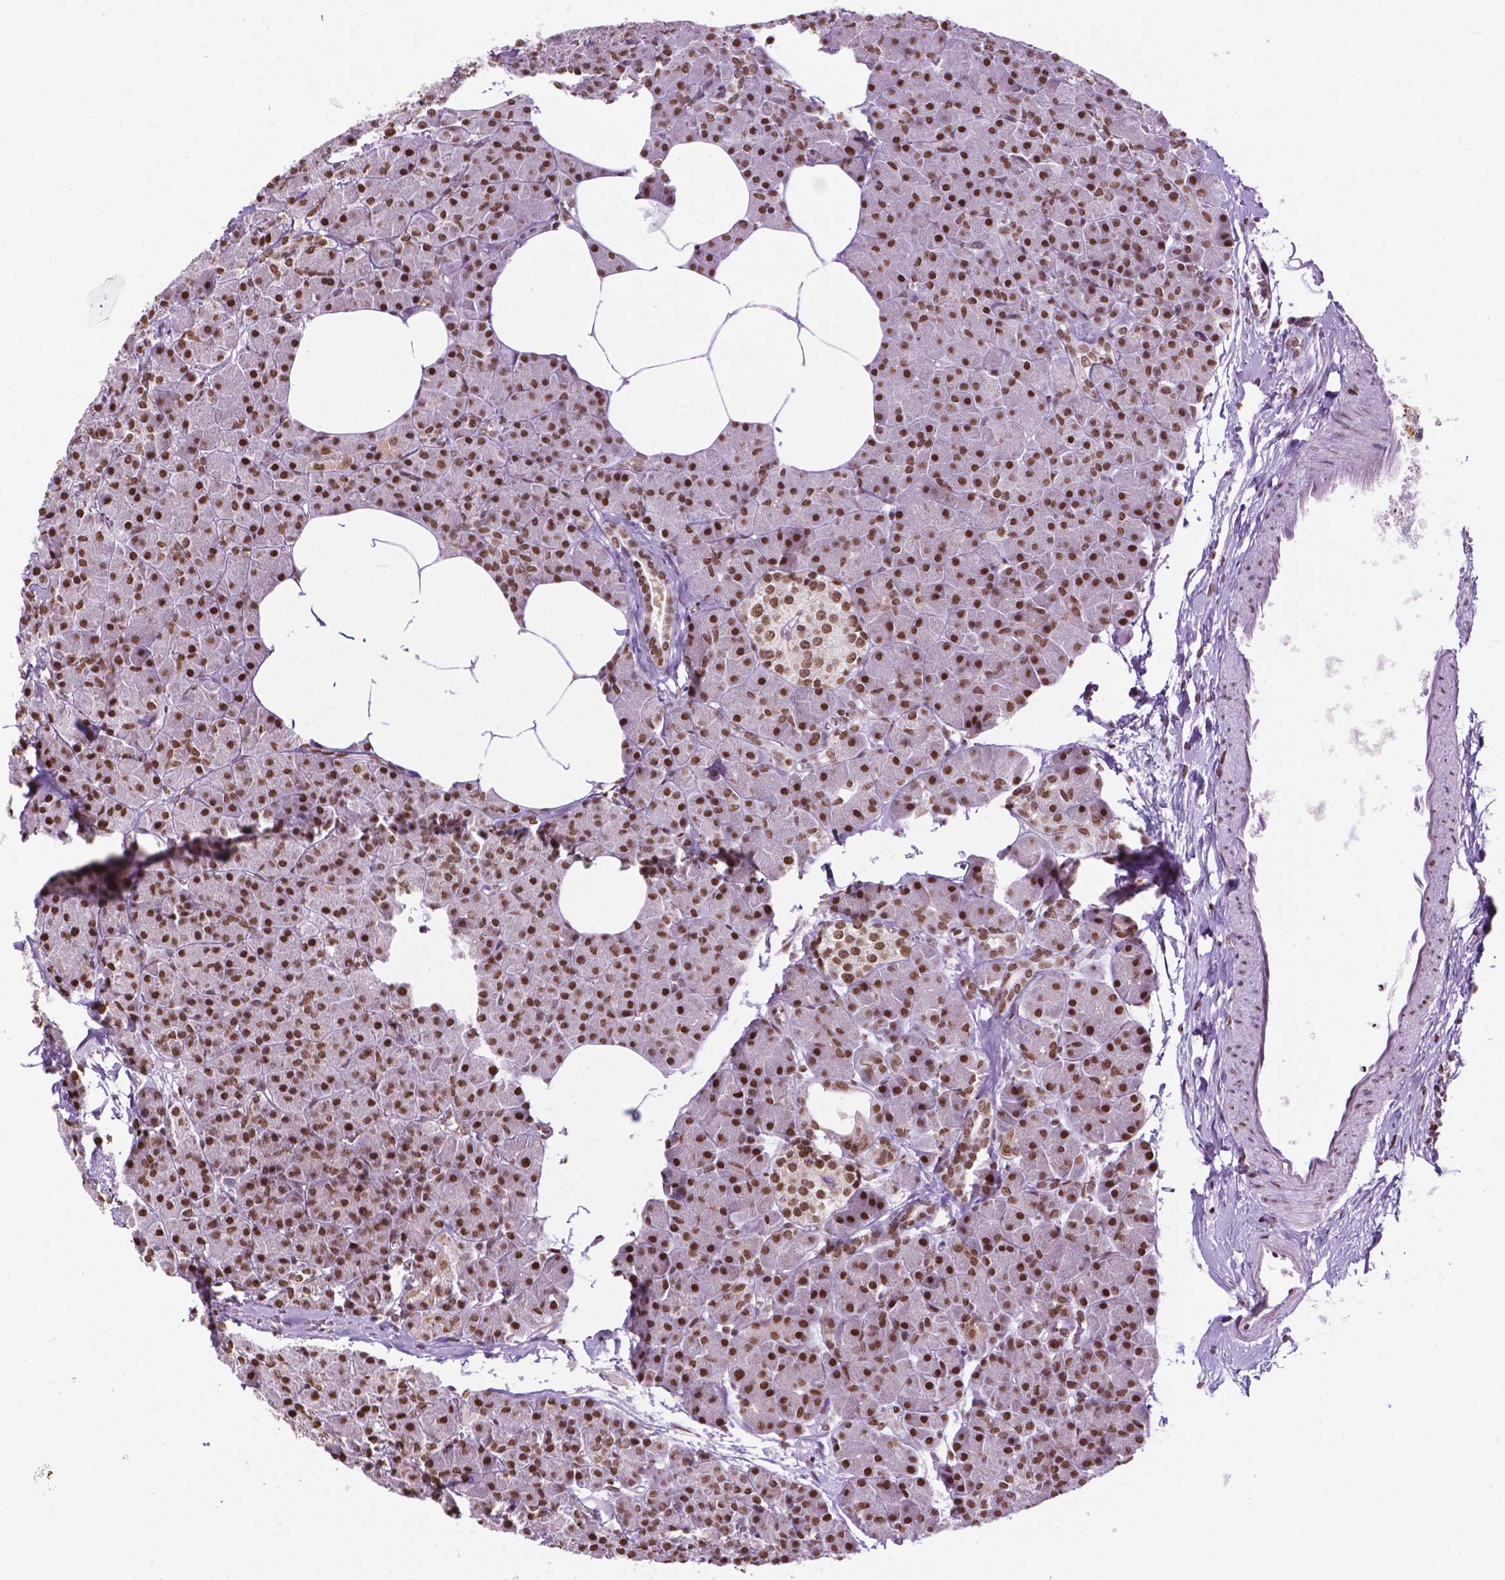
{"staining": {"intensity": "strong", "quantity": ">75%", "location": "nuclear"}, "tissue": "pancreas", "cell_type": "Exocrine glandular cells", "image_type": "normal", "snomed": [{"axis": "morphology", "description": "Normal tissue, NOS"}, {"axis": "topography", "description": "Pancreas"}], "caption": "Benign pancreas shows strong nuclear expression in about >75% of exocrine glandular cells.", "gene": "COL23A1", "patient": {"sex": "female", "age": 45}}